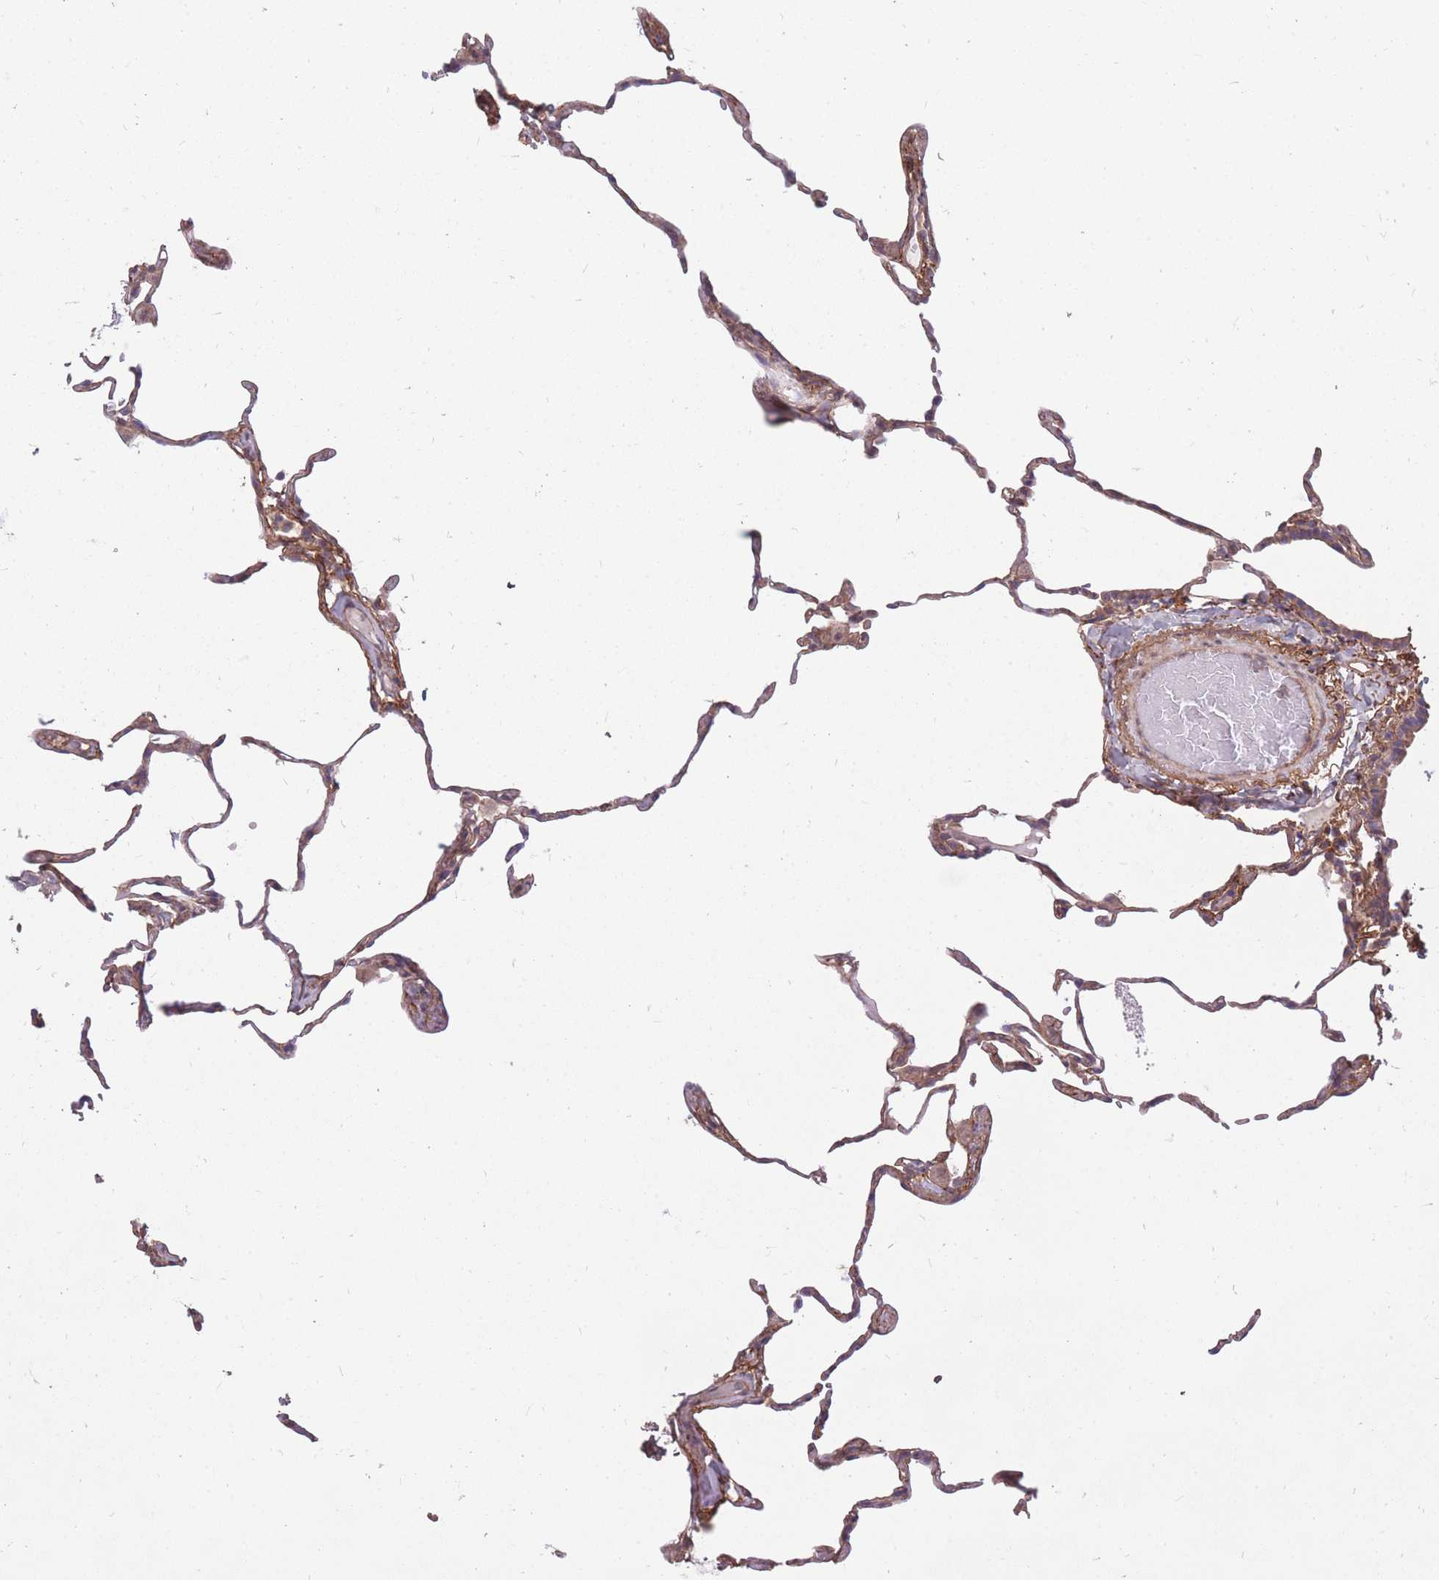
{"staining": {"intensity": "weak", "quantity": "25%-75%", "location": "cytoplasmic/membranous"}, "tissue": "lung", "cell_type": "Alveolar cells", "image_type": "normal", "snomed": [{"axis": "morphology", "description": "Normal tissue, NOS"}, {"axis": "topography", "description": "Lung"}], "caption": "IHC image of normal lung: human lung stained using immunohistochemistry (IHC) displays low levels of weak protein expression localized specifically in the cytoplasmic/membranous of alveolar cells, appearing as a cytoplasmic/membranous brown color.", "gene": "DYNC1LI2", "patient": {"sex": "female", "age": 57}}